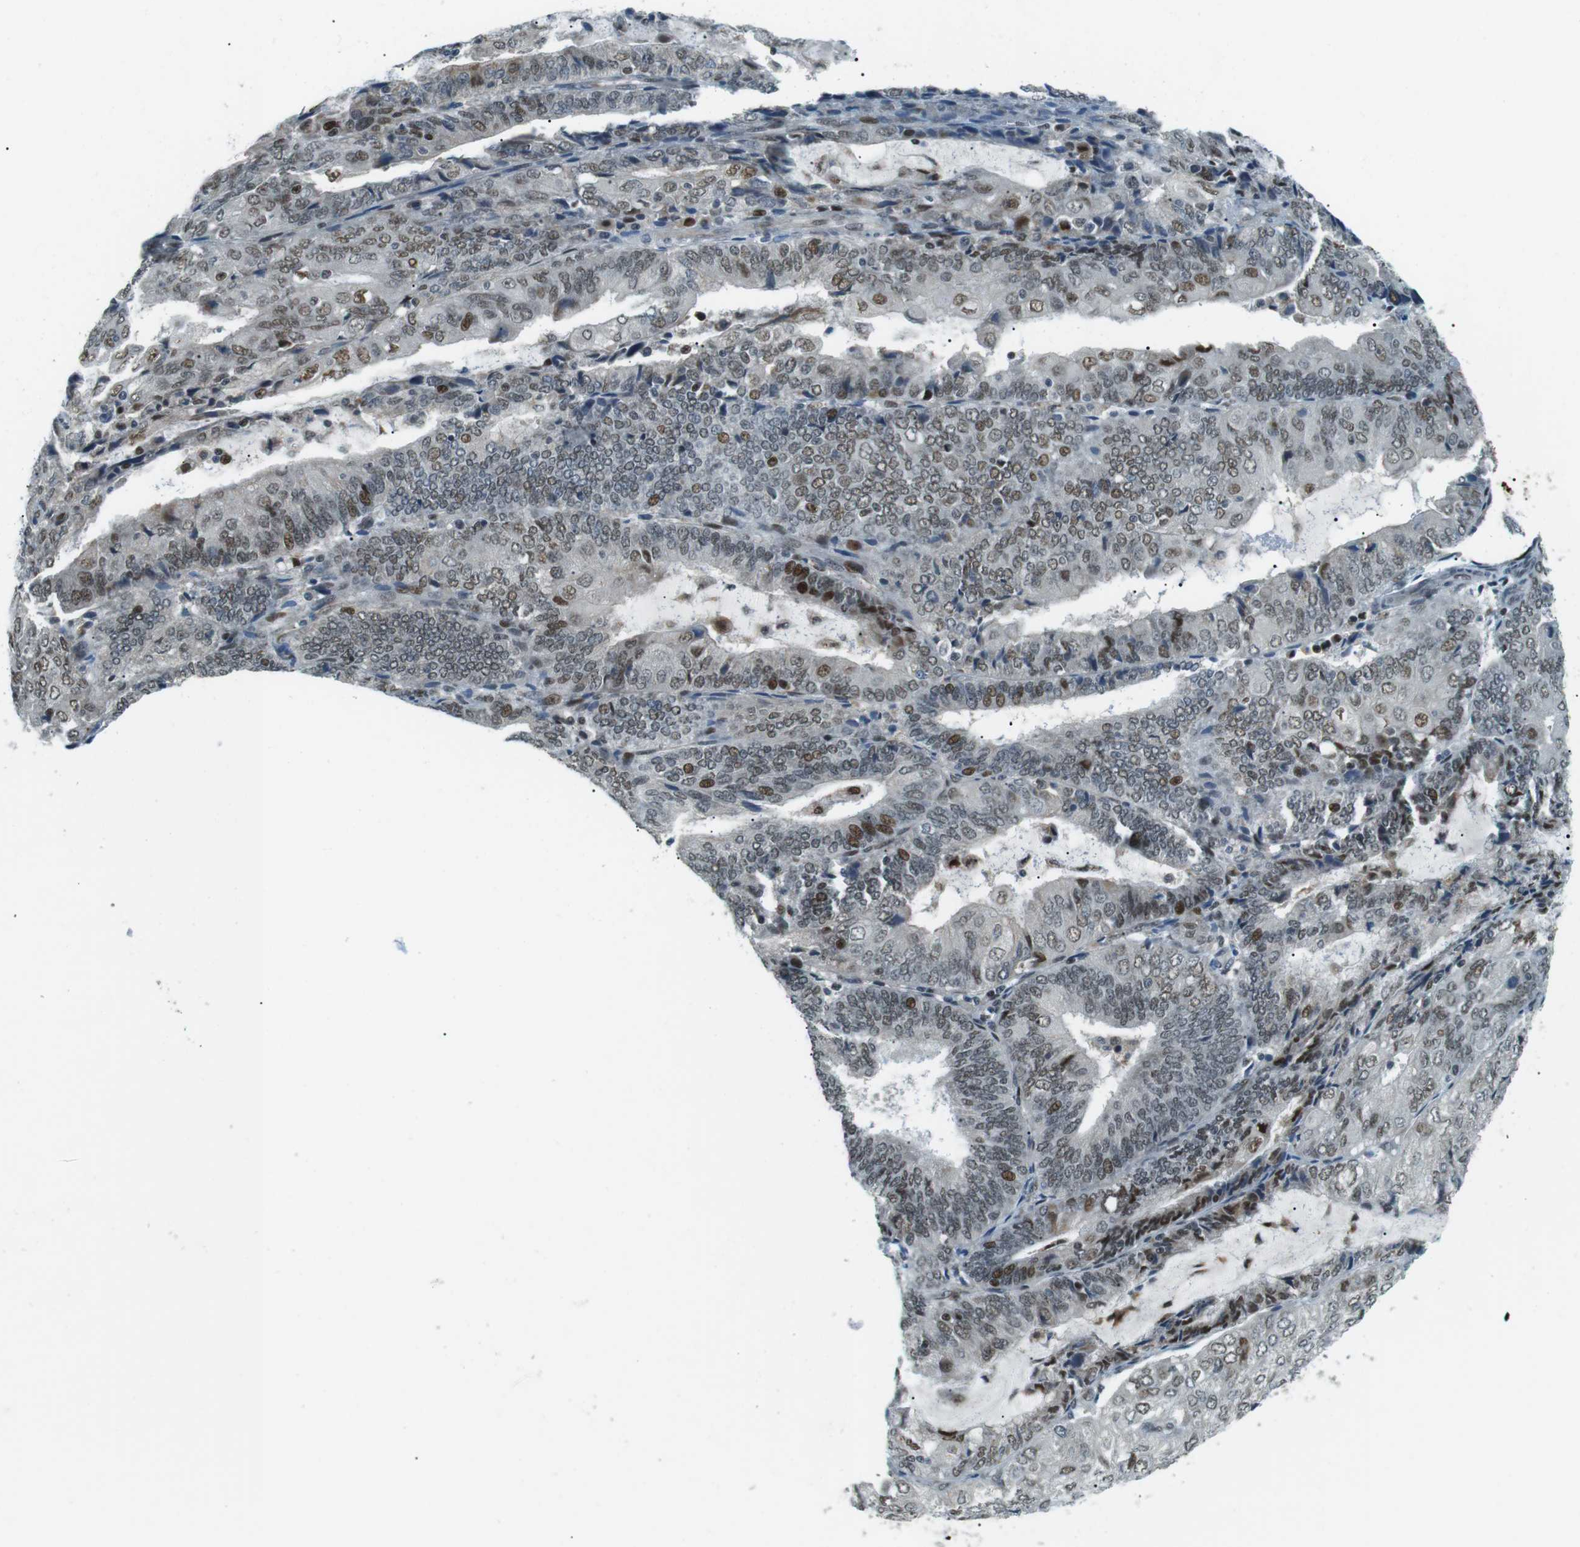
{"staining": {"intensity": "moderate", "quantity": "<25%", "location": "nuclear"}, "tissue": "endometrial cancer", "cell_type": "Tumor cells", "image_type": "cancer", "snomed": [{"axis": "morphology", "description": "Adenocarcinoma, NOS"}, {"axis": "topography", "description": "Endometrium"}], "caption": "Human endometrial cancer stained with a brown dye exhibits moderate nuclear positive positivity in approximately <25% of tumor cells.", "gene": "PJA1", "patient": {"sex": "female", "age": 81}}